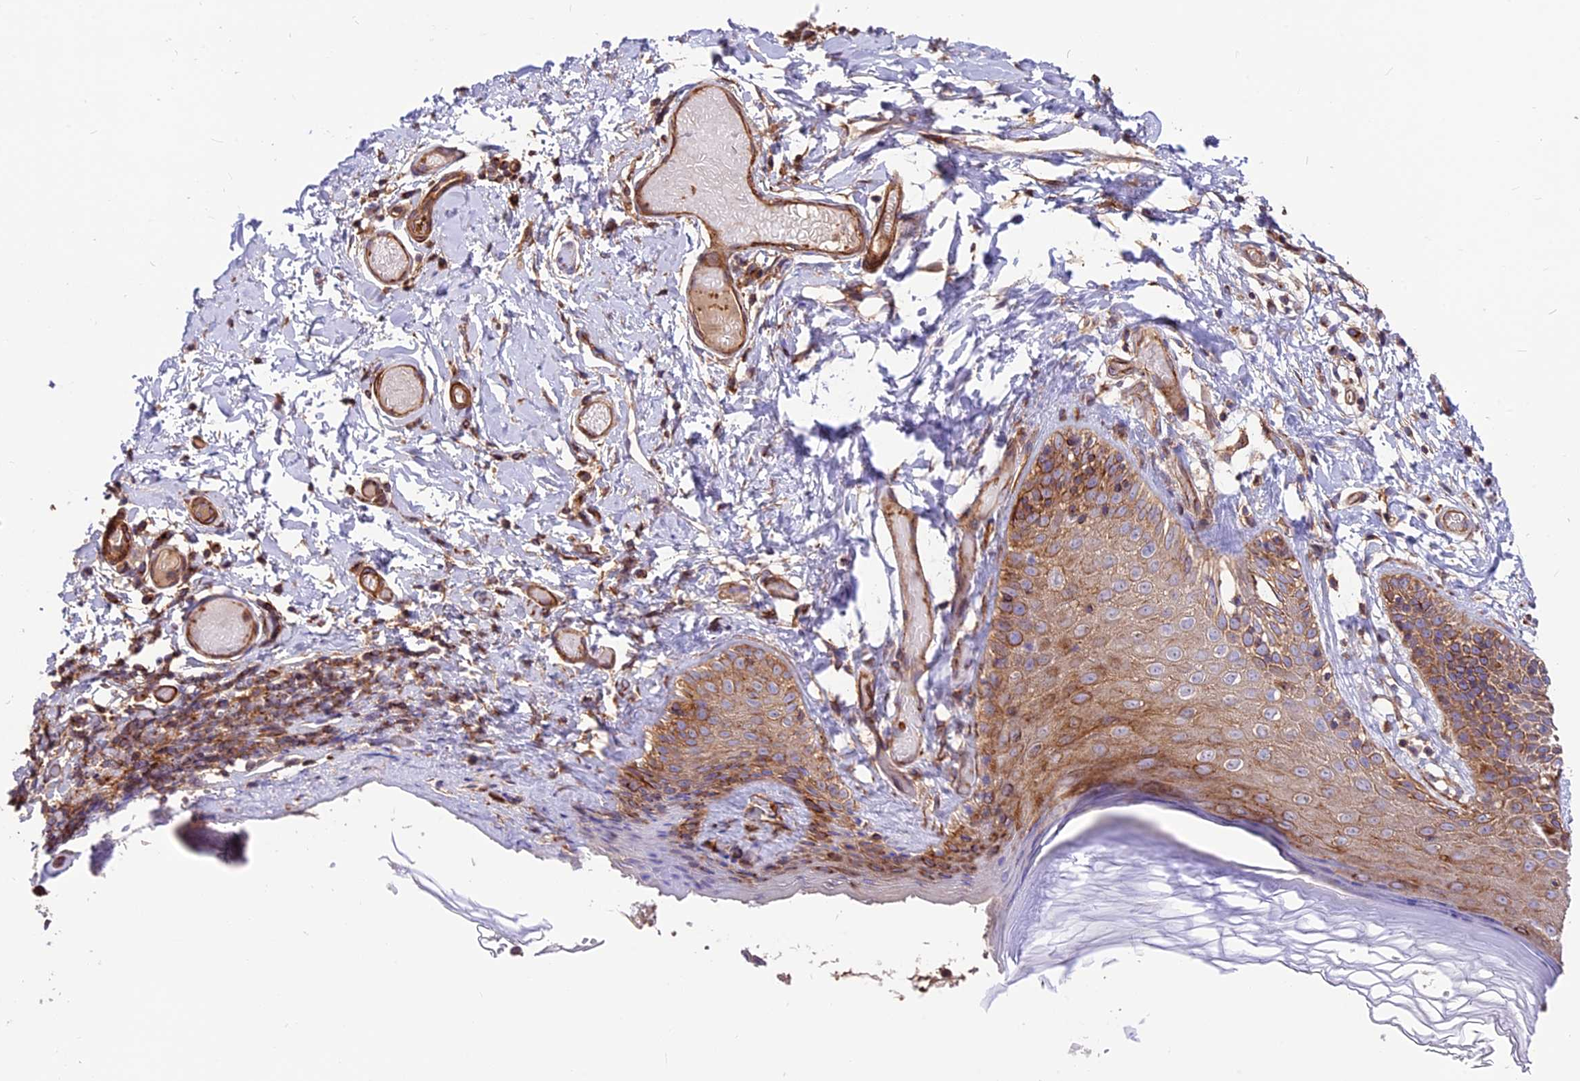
{"staining": {"intensity": "moderate", "quantity": ">75%", "location": "cytoplasmic/membranous"}, "tissue": "skin", "cell_type": "Epidermal cells", "image_type": "normal", "snomed": [{"axis": "morphology", "description": "Normal tissue, NOS"}, {"axis": "topography", "description": "Adipose tissue"}, {"axis": "topography", "description": "Vascular tissue"}, {"axis": "topography", "description": "Vulva"}, {"axis": "topography", "description": "Peripheral nerve tissue"}], "caption": "This photomicrograph reveals immunohistochemistry staining of normal human skin, with medium moderate cytoplasmic/membranous staining in about >75% of epidermal cells.", "gene": "ANO3", "patient": {"sex": "female", "age": 86}}